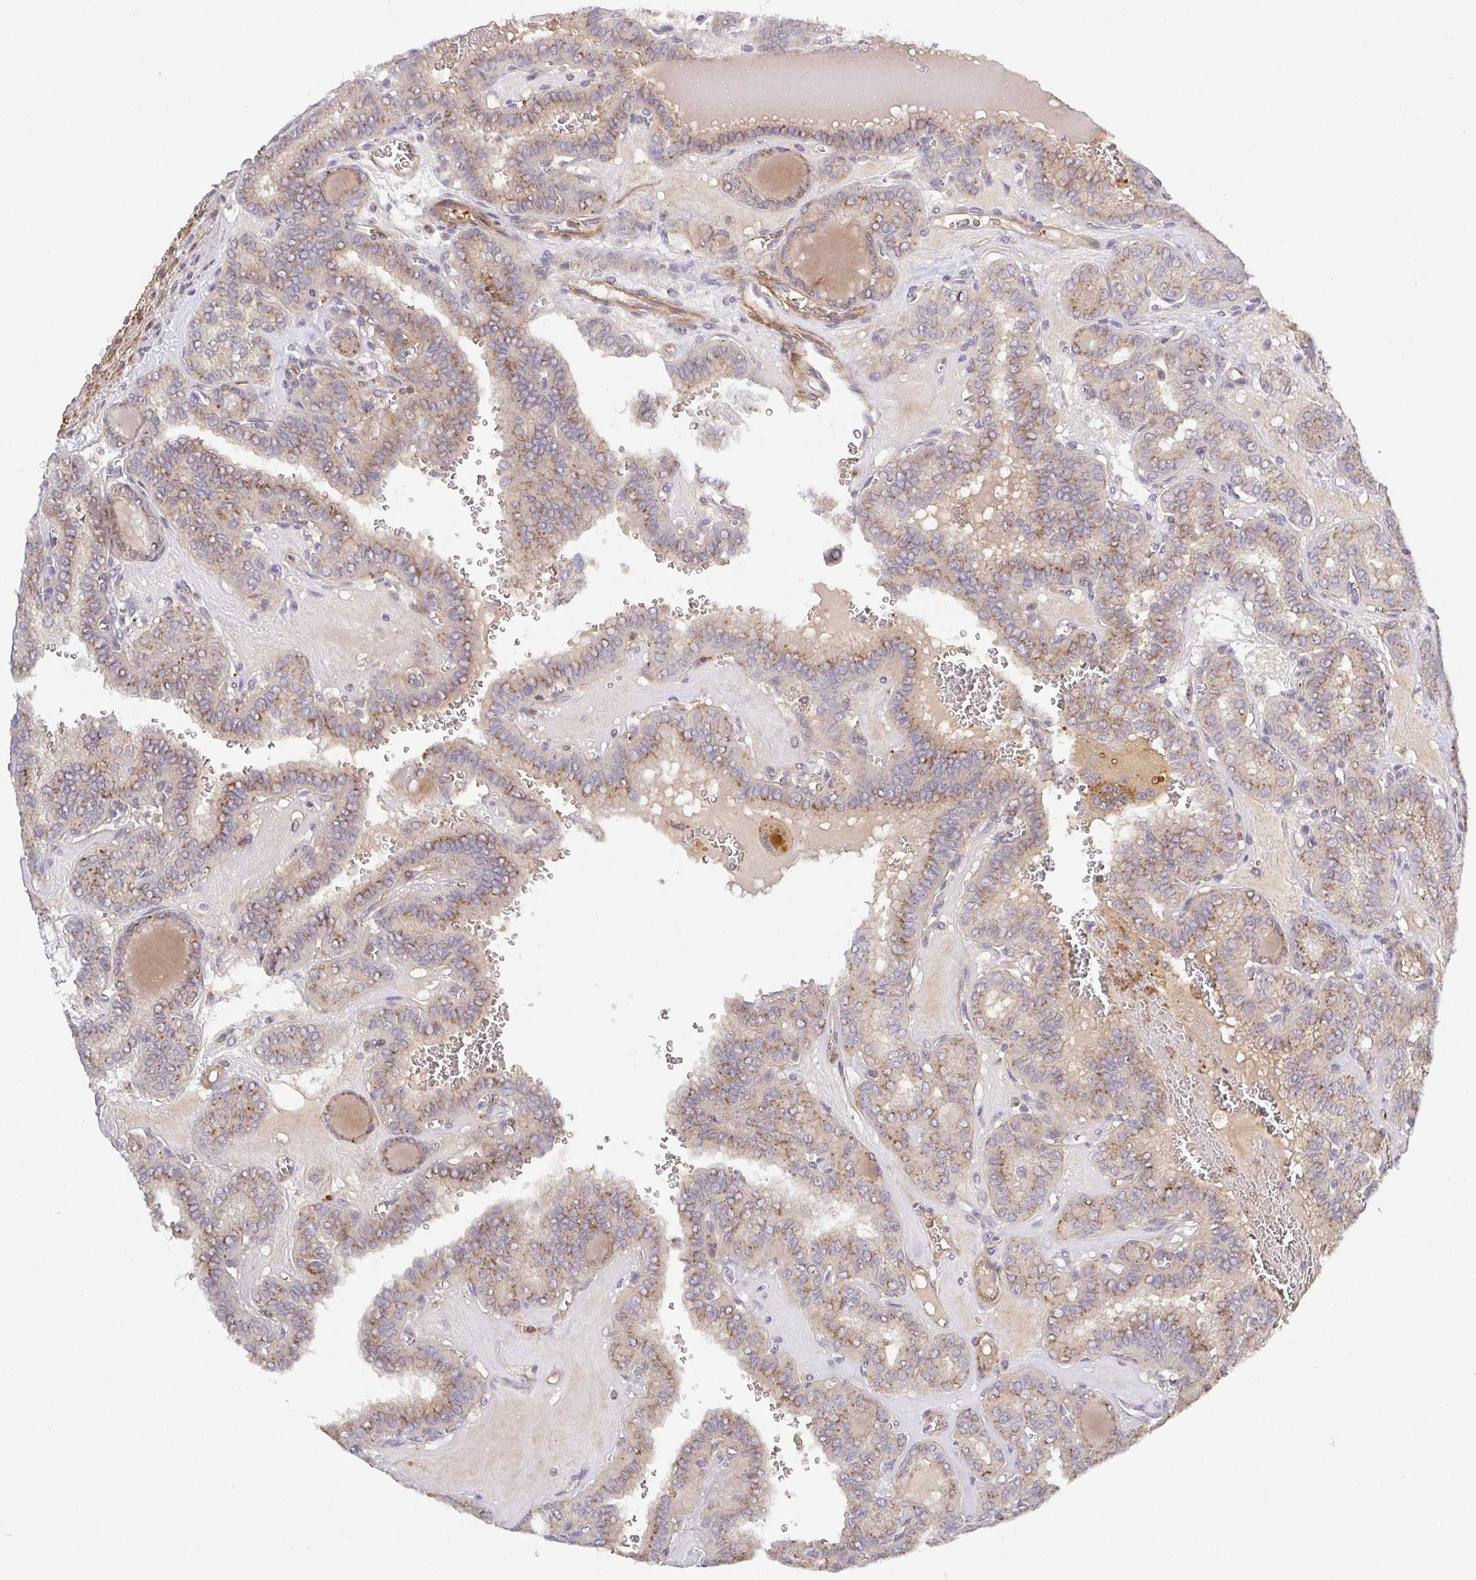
{"staining": {"intensity": "moderate", "quantity": ">75%", "location": "cytoplasmic/membranous"}, "tissue": "thyroid cancer", "cell_type": "Tumor cells", "image_type": "cancer", "snomed": [{"axis": "morphology", "description": "Papillary adenocarcinoma, NOS"}, {"axis": "topography", "description": "Thyroid gland"}], "caption": "Moderate cytoplasmic/membranous positivity for a protein is seen in about >75% of tumor cells of thyroid cancer using immunohistochemistry (IHC).", "gene": "TM9SF4", "patient": {"sex": "female", "age": 41}}